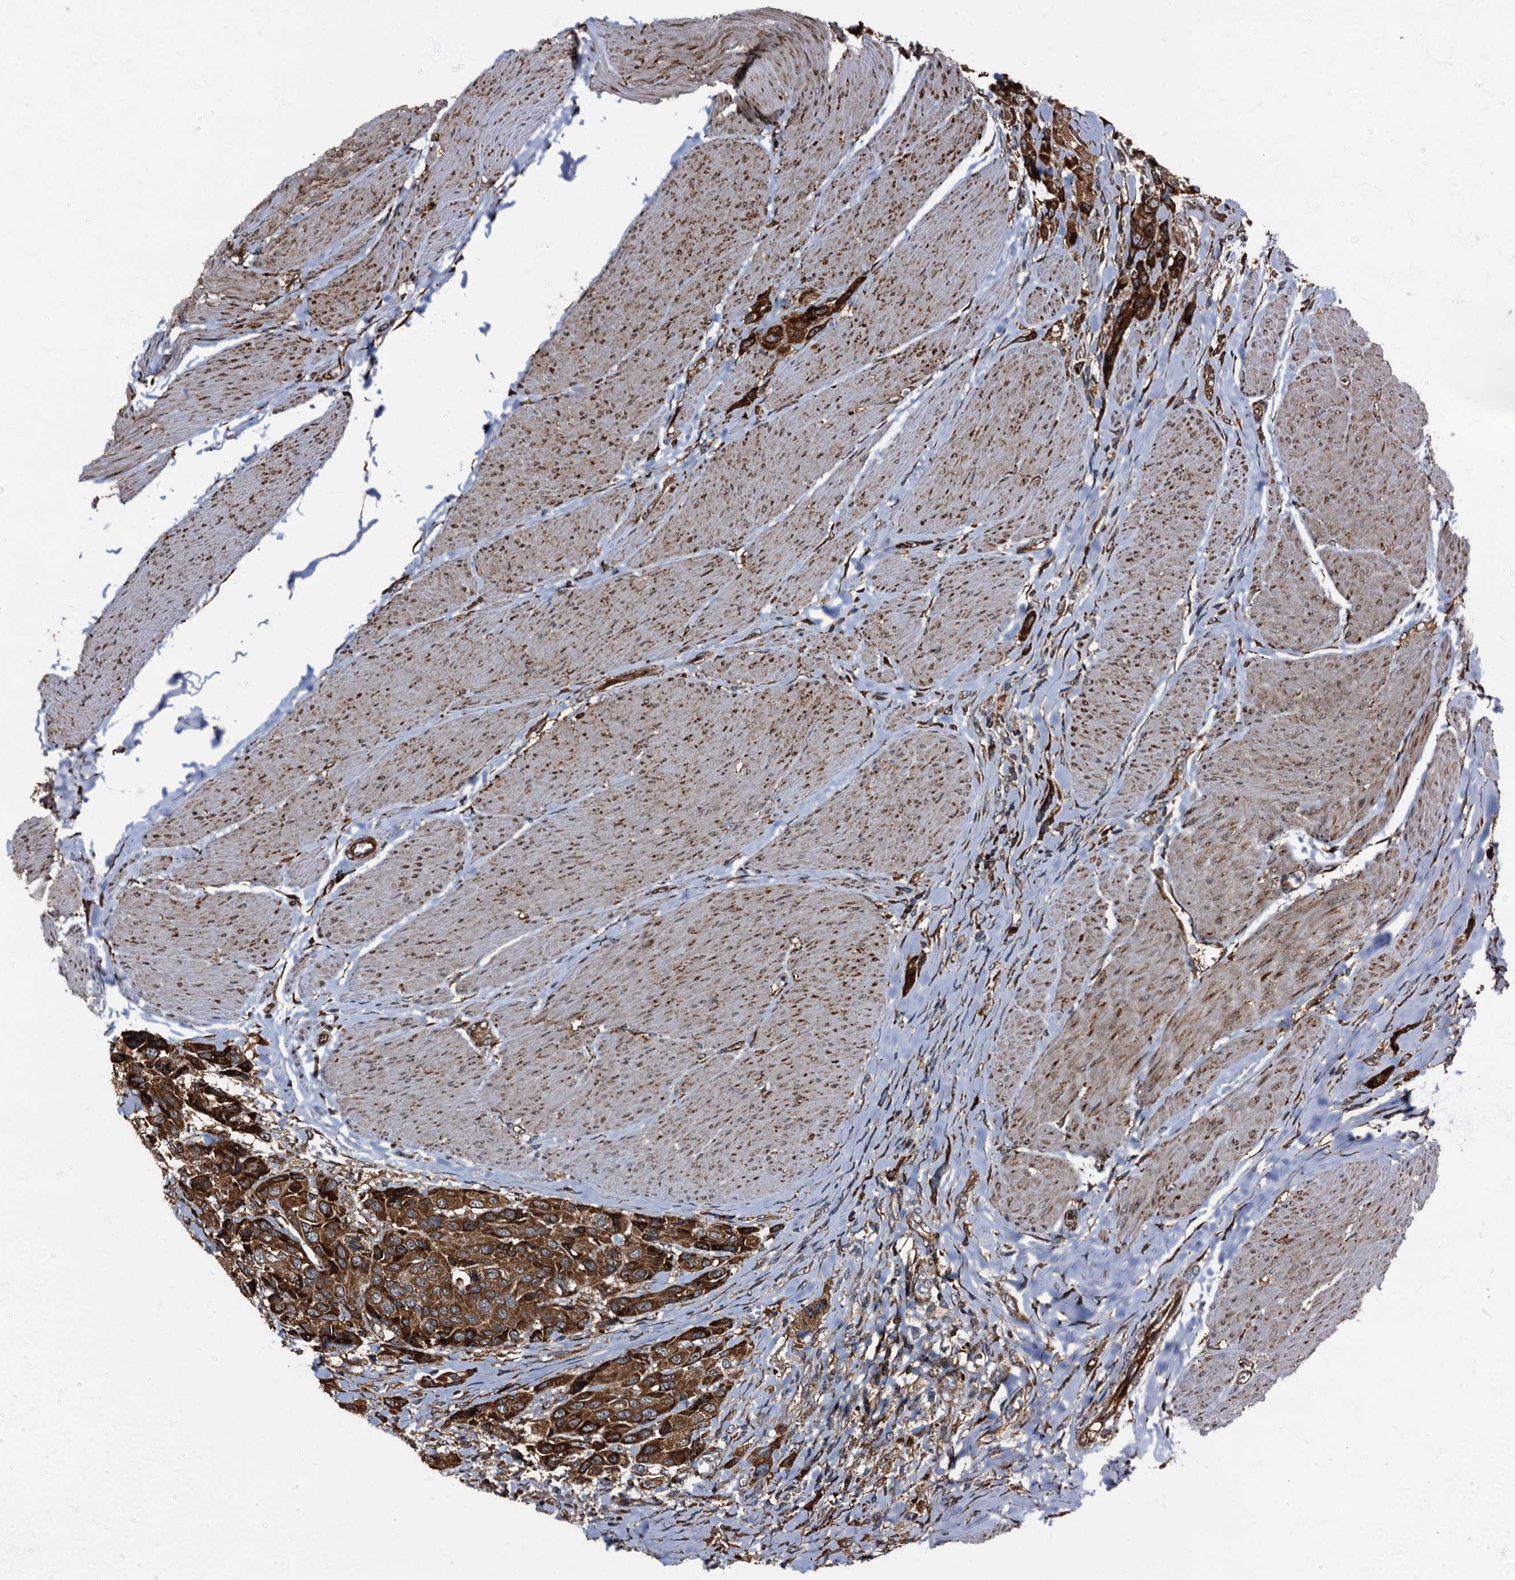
{"staining": {"intensity": "strong", "quantity": ">75%", "location": "cytoplasmic/membranous"}, "tissue": "urothelial cancer", "cell_type": "Tumor cells", "image_type": "cancer", "snomed": [{"axis": "morphology", "description": "Urothelial carcinoma, High grade"}, {"axis": "topography", "description": "Urinary bladder"}], "caption": "High-grade urothelial carcinoma tissue shows strong cytoplasmic/membranous staining in about >75% of tumor cells, visualized by immunohistochemistry.", "gene": "ATP2C1", "patient": {"sex": "male", "age": 50}}